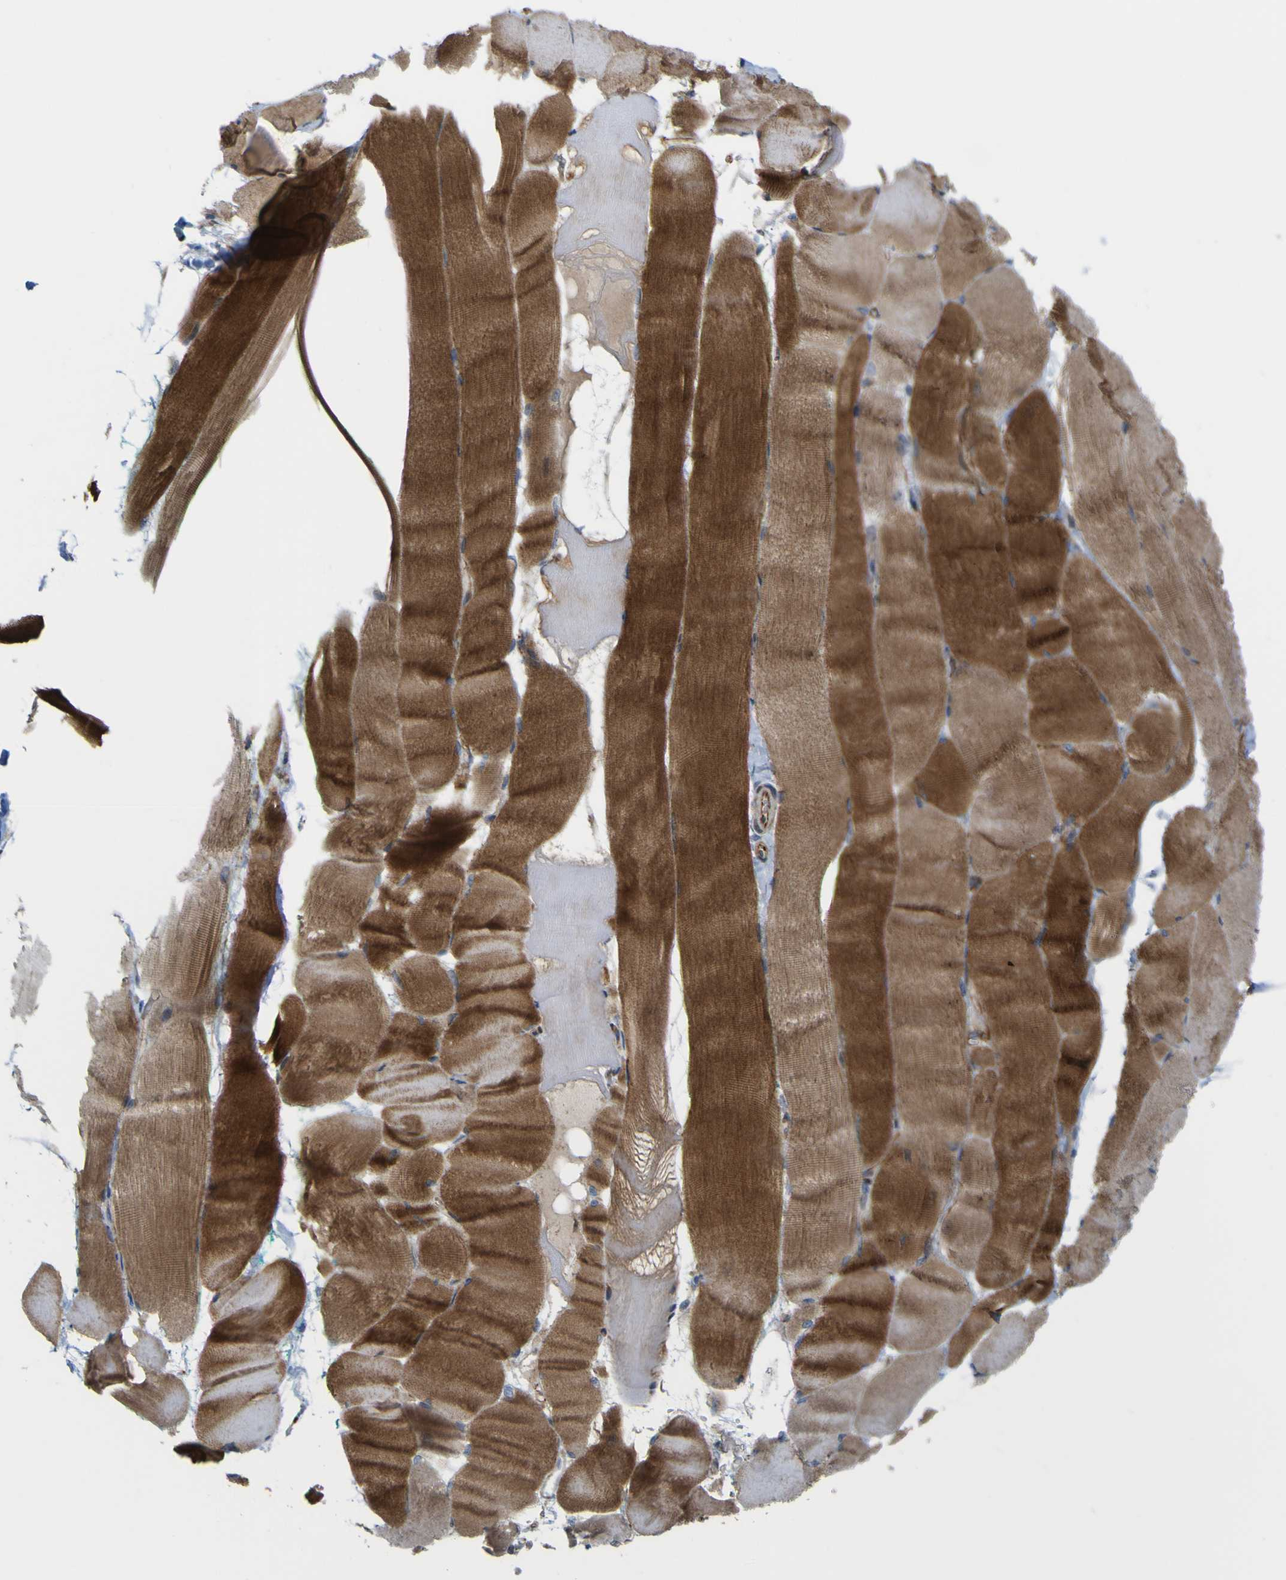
{"staining": {"intensity": "moderate", "quantity": ">75%", "location": "cytoplasmic/membranous"}, "tissue": "skeletal muscle", "cell_type": "Myocytes", "image_type": "normal", "snomed": [{"axis": "morphology", "description": "Normal tissue, NOS"}, {"axis": "morphology", "description": "Squamous cell carcinoma, NOS"}, {"axis": "topography", "description": "Skeletal muscle"}], "caption": "Immunohistochemical staining of benign skeletal muscle exhibits moderate cytoplasmic/membranous protein staining in about >75% of myocytes.", "gene": "JPH1", "patient": {"sex": "male", "age": 51}}